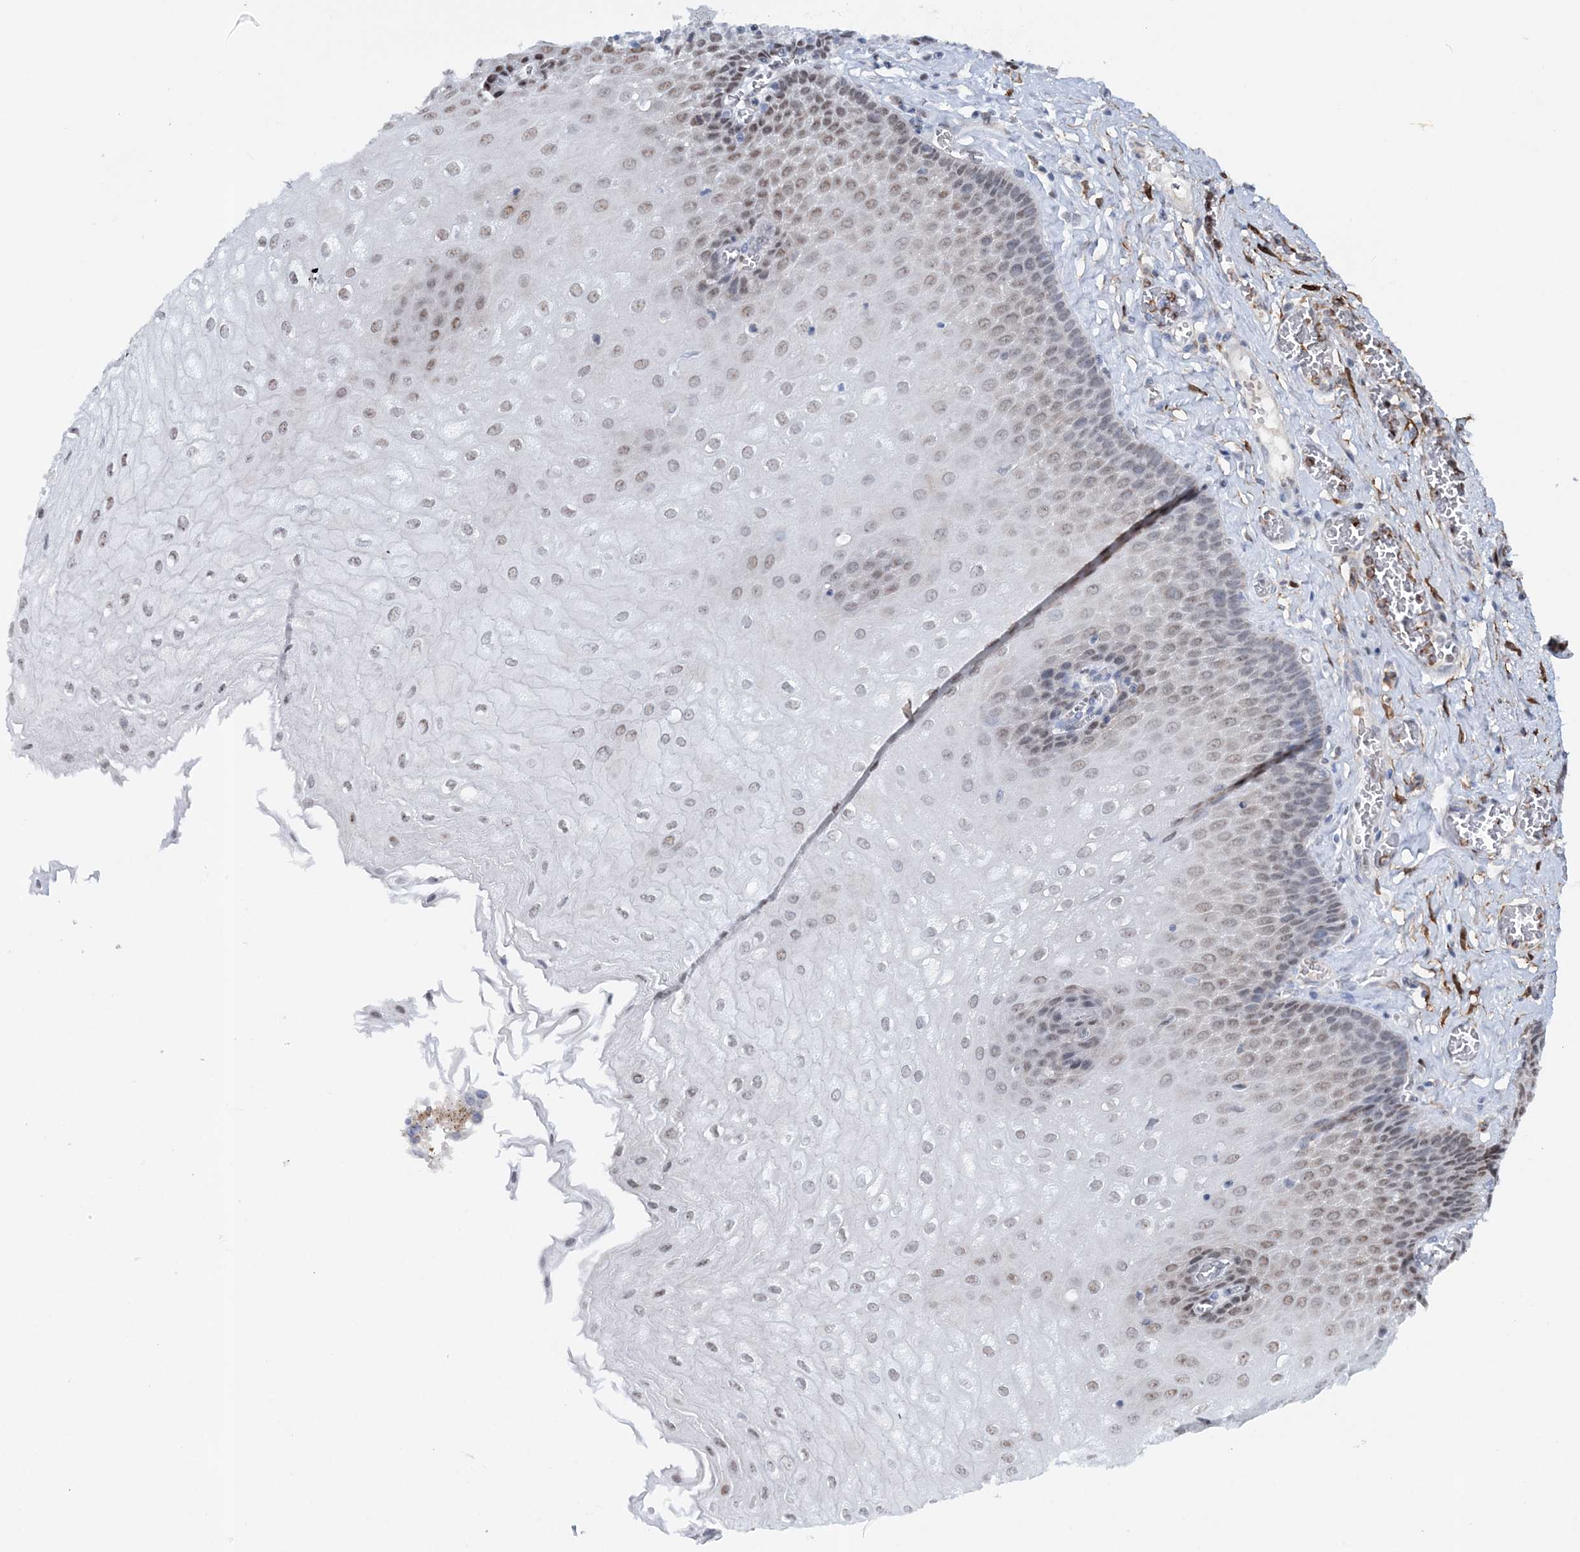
{"staining": {"intensity": "moderate", "quantity": "25%-75%", "location": "nuclear"}, "tissue": "esophagus", "cell_type": "Squamous epithelial cells", "image_type": "normal", "snomed": [{"axis": "morphology", "description": "Normal tissue, NOS"}, {"axis": "topography", "description": "Esophagus"}], "caption": "Human esophagus stained for a protein (brown) demonstrates moderate nuclear positive staining in approximately 25%-75% of squamous epithelial cells.", "gene": "ASCL4", "patient": {"sex": "male", "age": 60}}